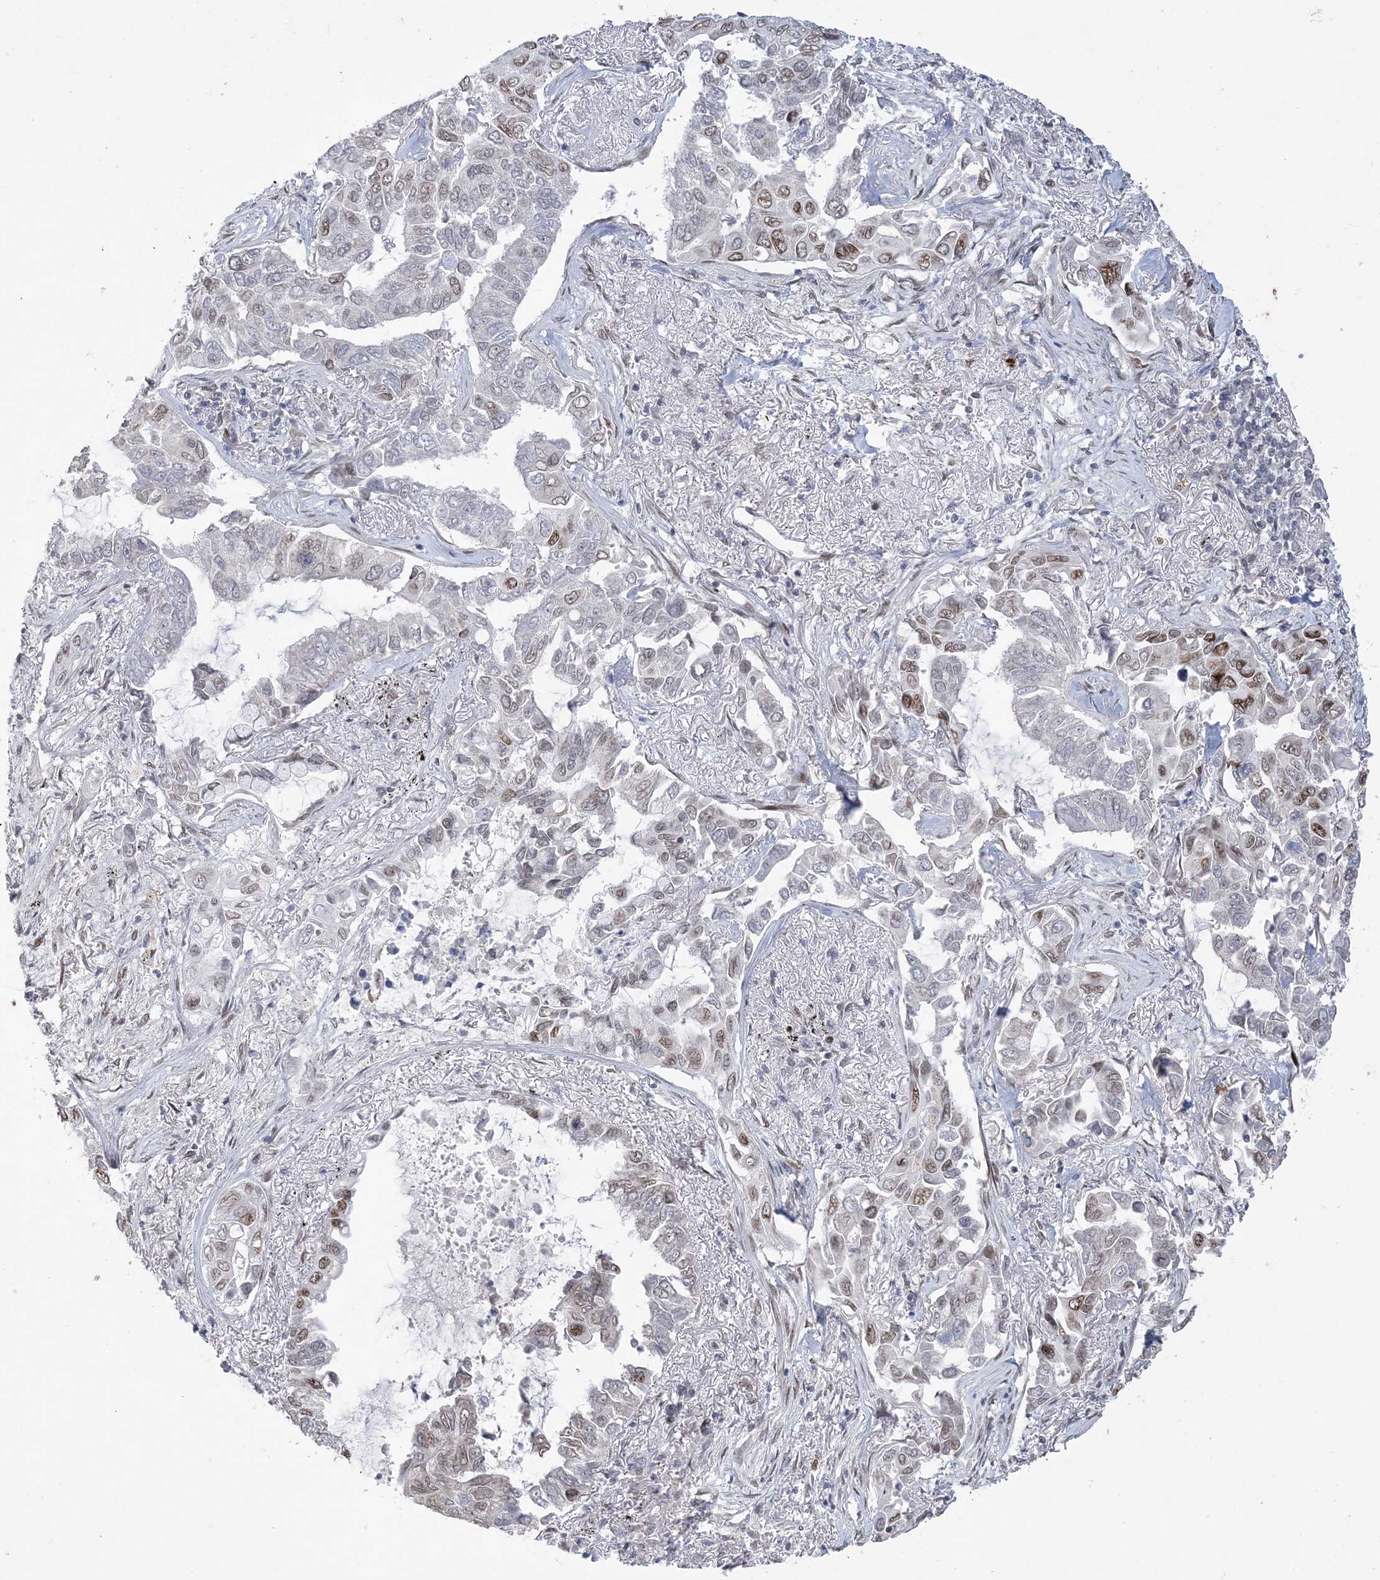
{"staining": {"intensity": "moderate", "quantity": "<25%", "location": "nuclear"}, "tissue": "lung cancer", "cell_type": "Tumor cells", "image_type": "cancer", "snomed": [{"axis": "morphology", "description": "Adenocarcinoma, NOS"}, {"axis": "topography", "description": "Lung"}], "caption": "A photomicrograph of human lung adenocarcinoma stained for a protein shows moderate nuclear brown staining in tumor cells. Ihc stains the protein in brown and the nuclei are stained blue.", "gene": "WAC", "patient": {"sex": "male", "age": 64}}